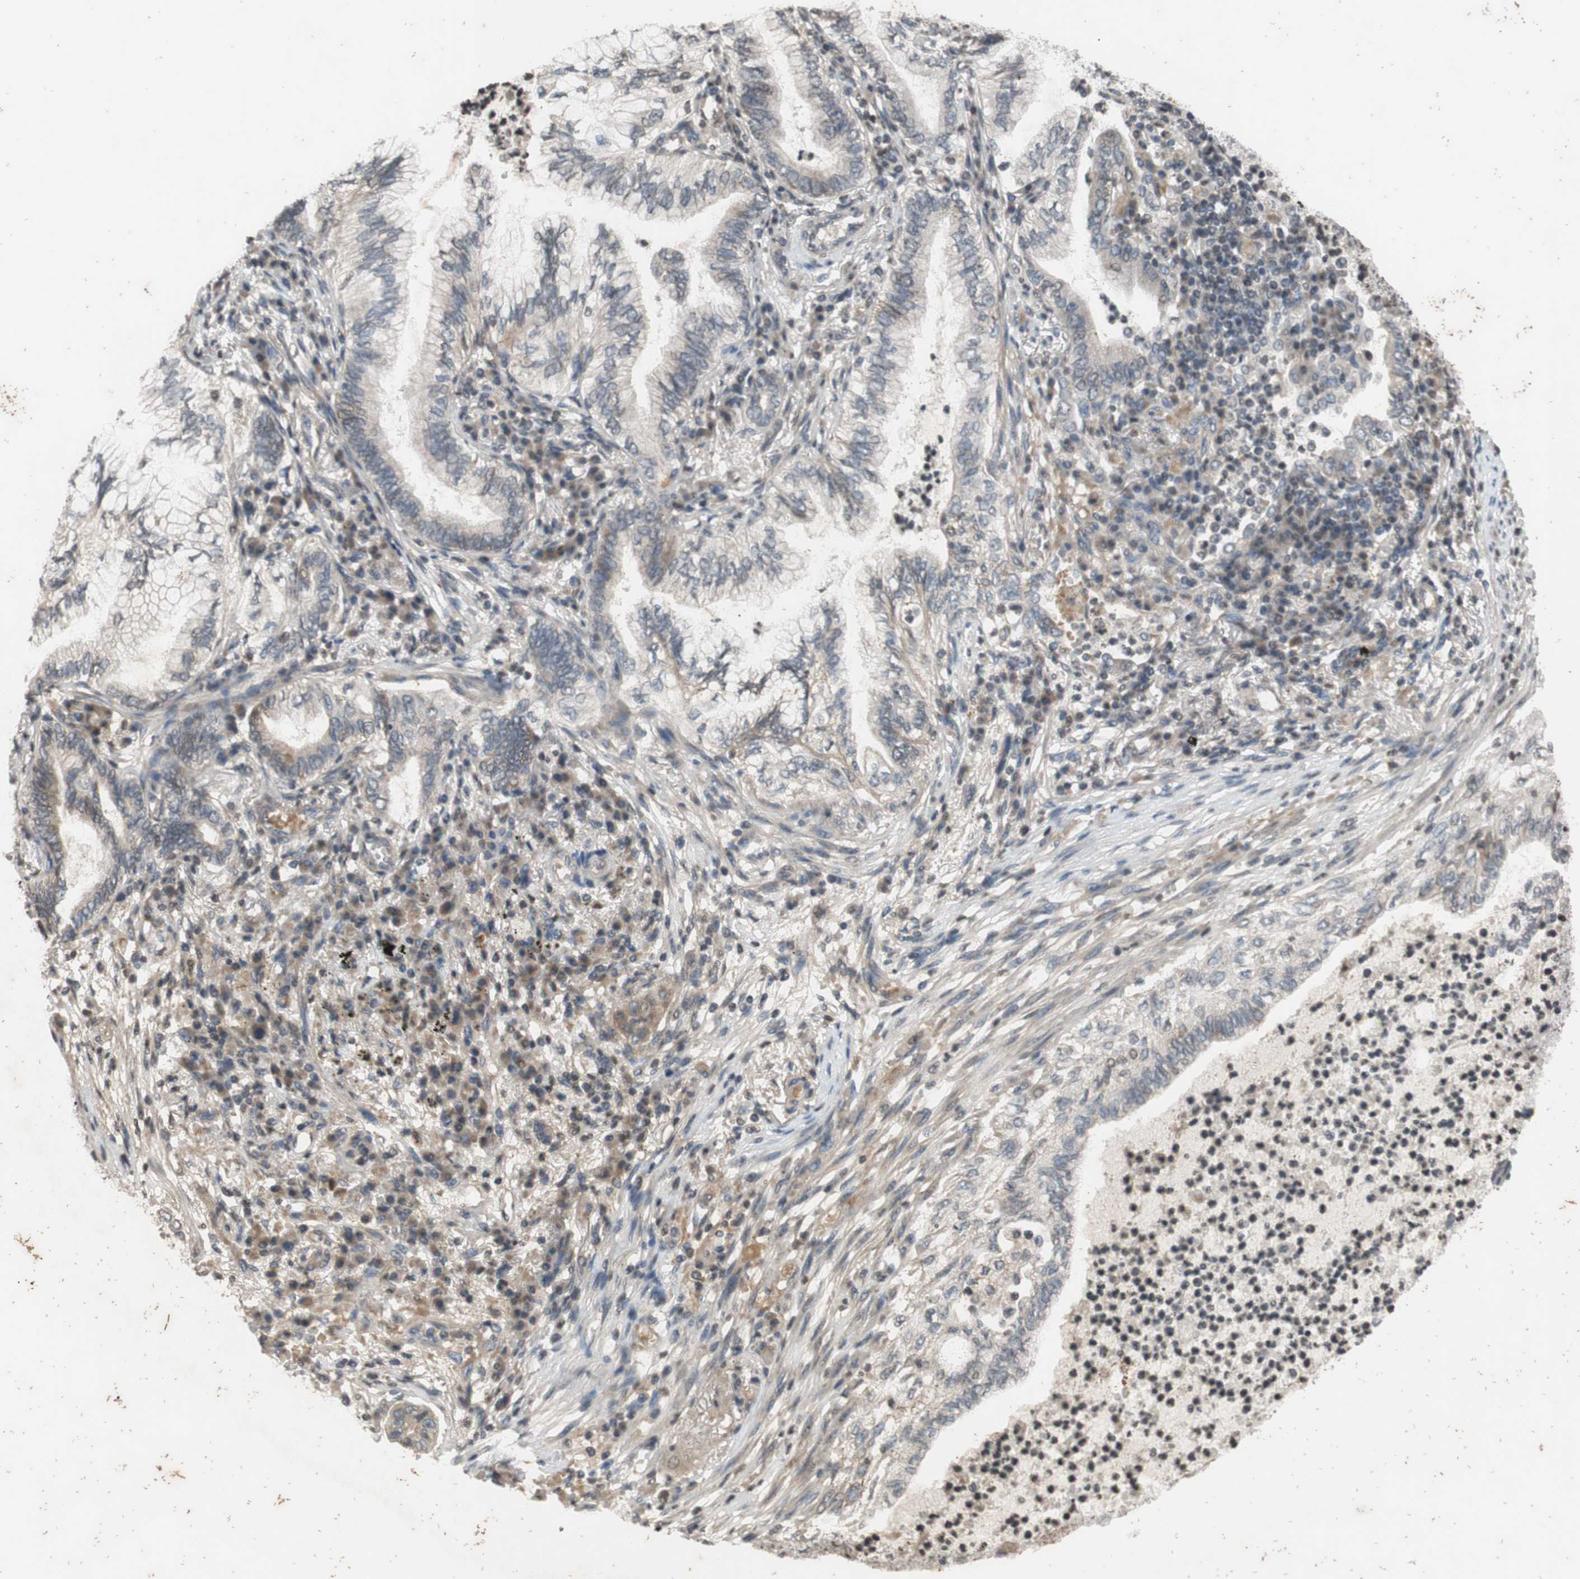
{"staining": {"intensity": "weak", "quantity": "25%-75%", "location": "cytoplasmic/membranous"}, "tissue": "lung cancer", "cell_type": "Tumor cells", "image_type": "cancer", "snomed": [{"axis": "morphology", "description": "Normal tissue, NOS"}, {"axis": "morphology", "description": "Adenocarcinoma, NOS"}, {"axis": "topography", "description": "Bronchus"}, {"axis": "topography", "description": "Lung"}], "caption": "Immunohistochemical staining of human lung cancer (adenocarcinoma) shows weak cytoplasmic/membranous protein staining in about 25%-75% of tumor cells. The staining was performed using DAB, with brown indicating positive protein expression. Nuclei are stained blue with hematoxylin.", "gene": "MCM6", "patient": {"sex": "female", "age": 70}}